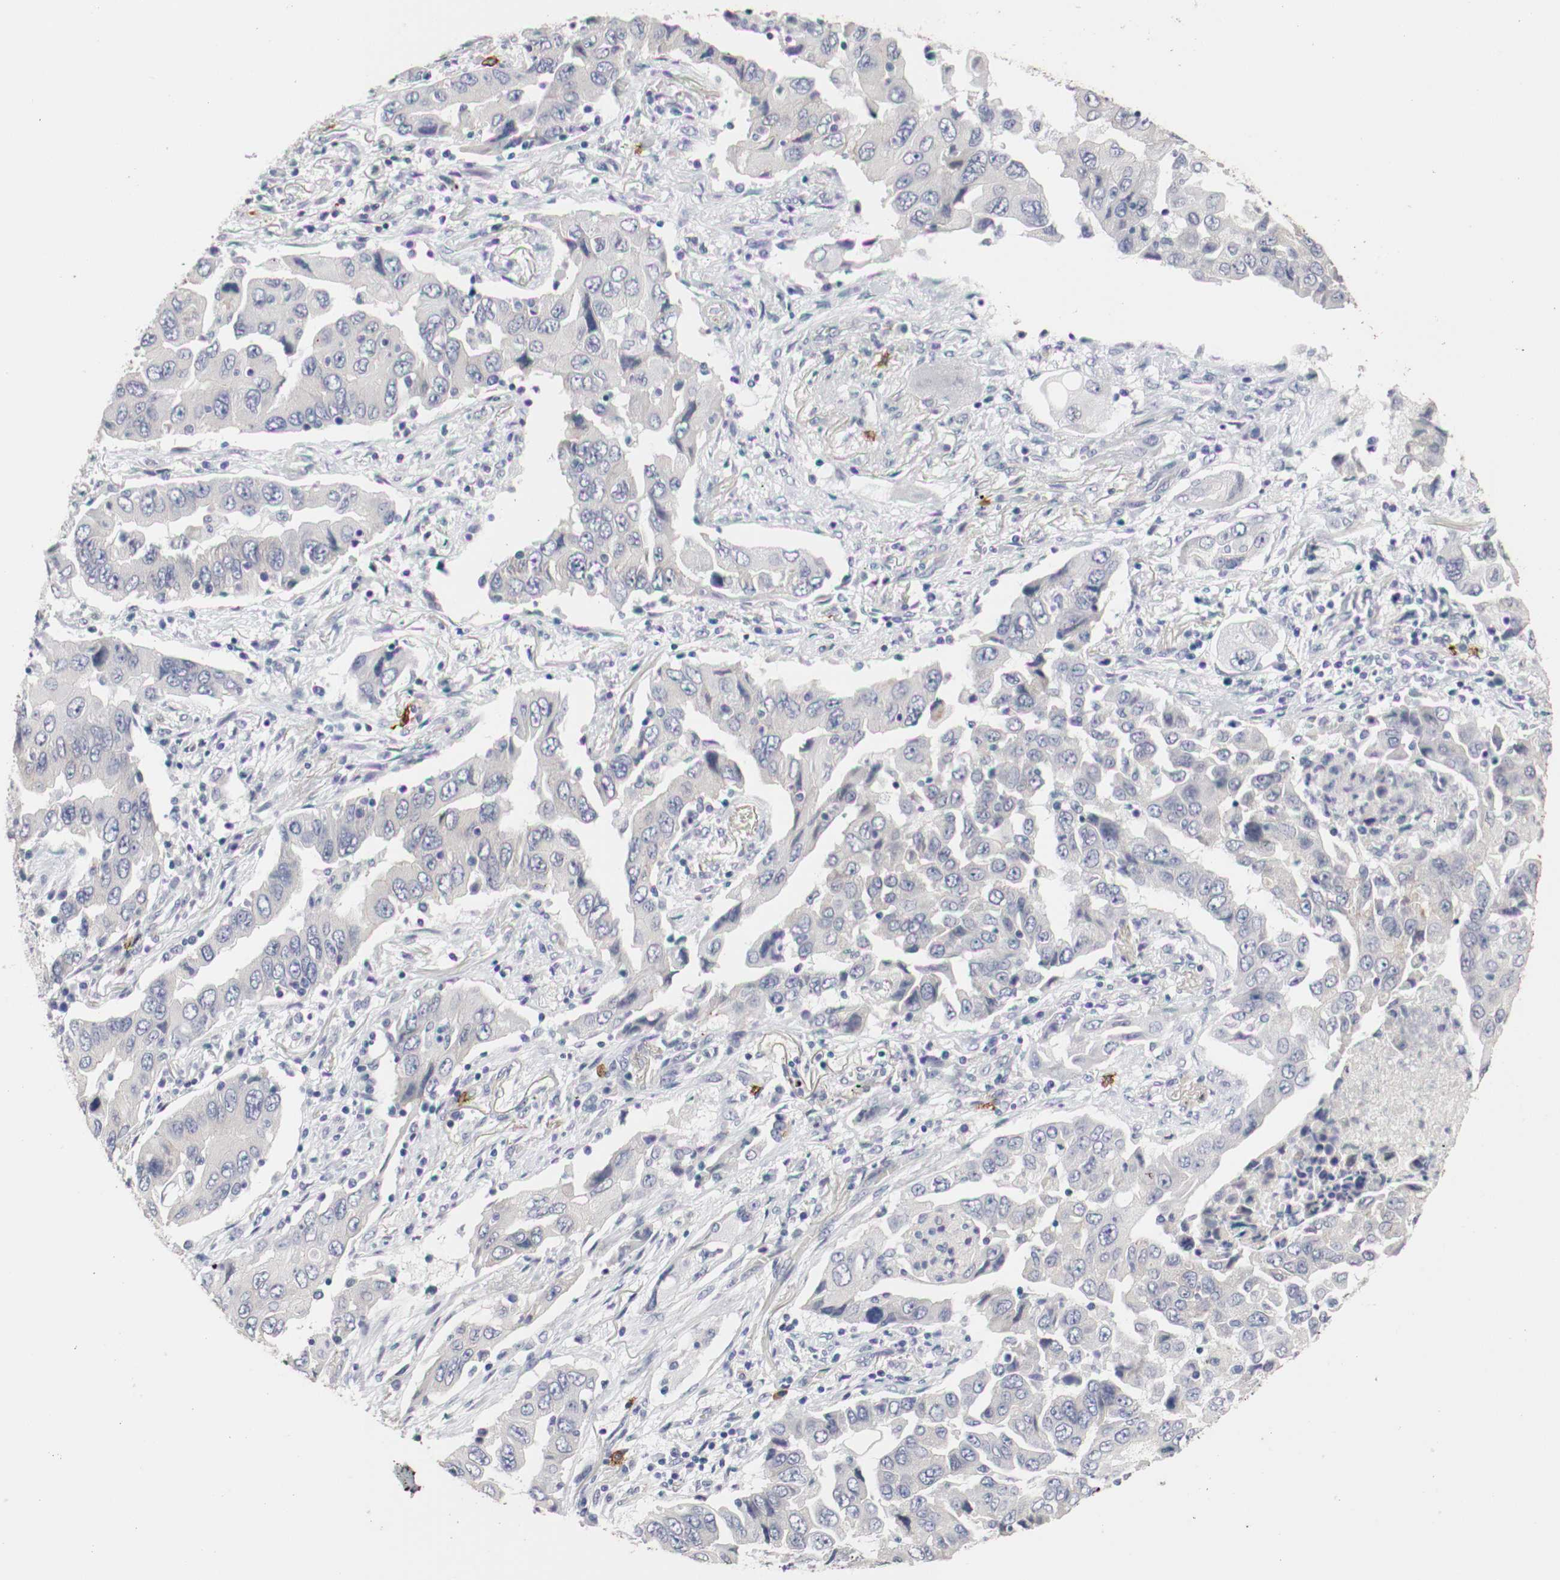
{"staining": {"intensity": "negative", "quantity": "none", "location": "none"}, "tissue": "lung cancer", "cell_type": "Tumor cells", "image_type": "cancer", "snomed": [{"axis": "morphology", "description": "Adenocarcinoma, NOS"}, {"axis": "topography", "description": "Lung"}], "caption": "The IHC photomicrograph has no significant positivity in tumor cells of lung cancer (adenocarcinoma) tissue.", "gene": "KIT", "patient": {"sex": "female", "age": 65}}